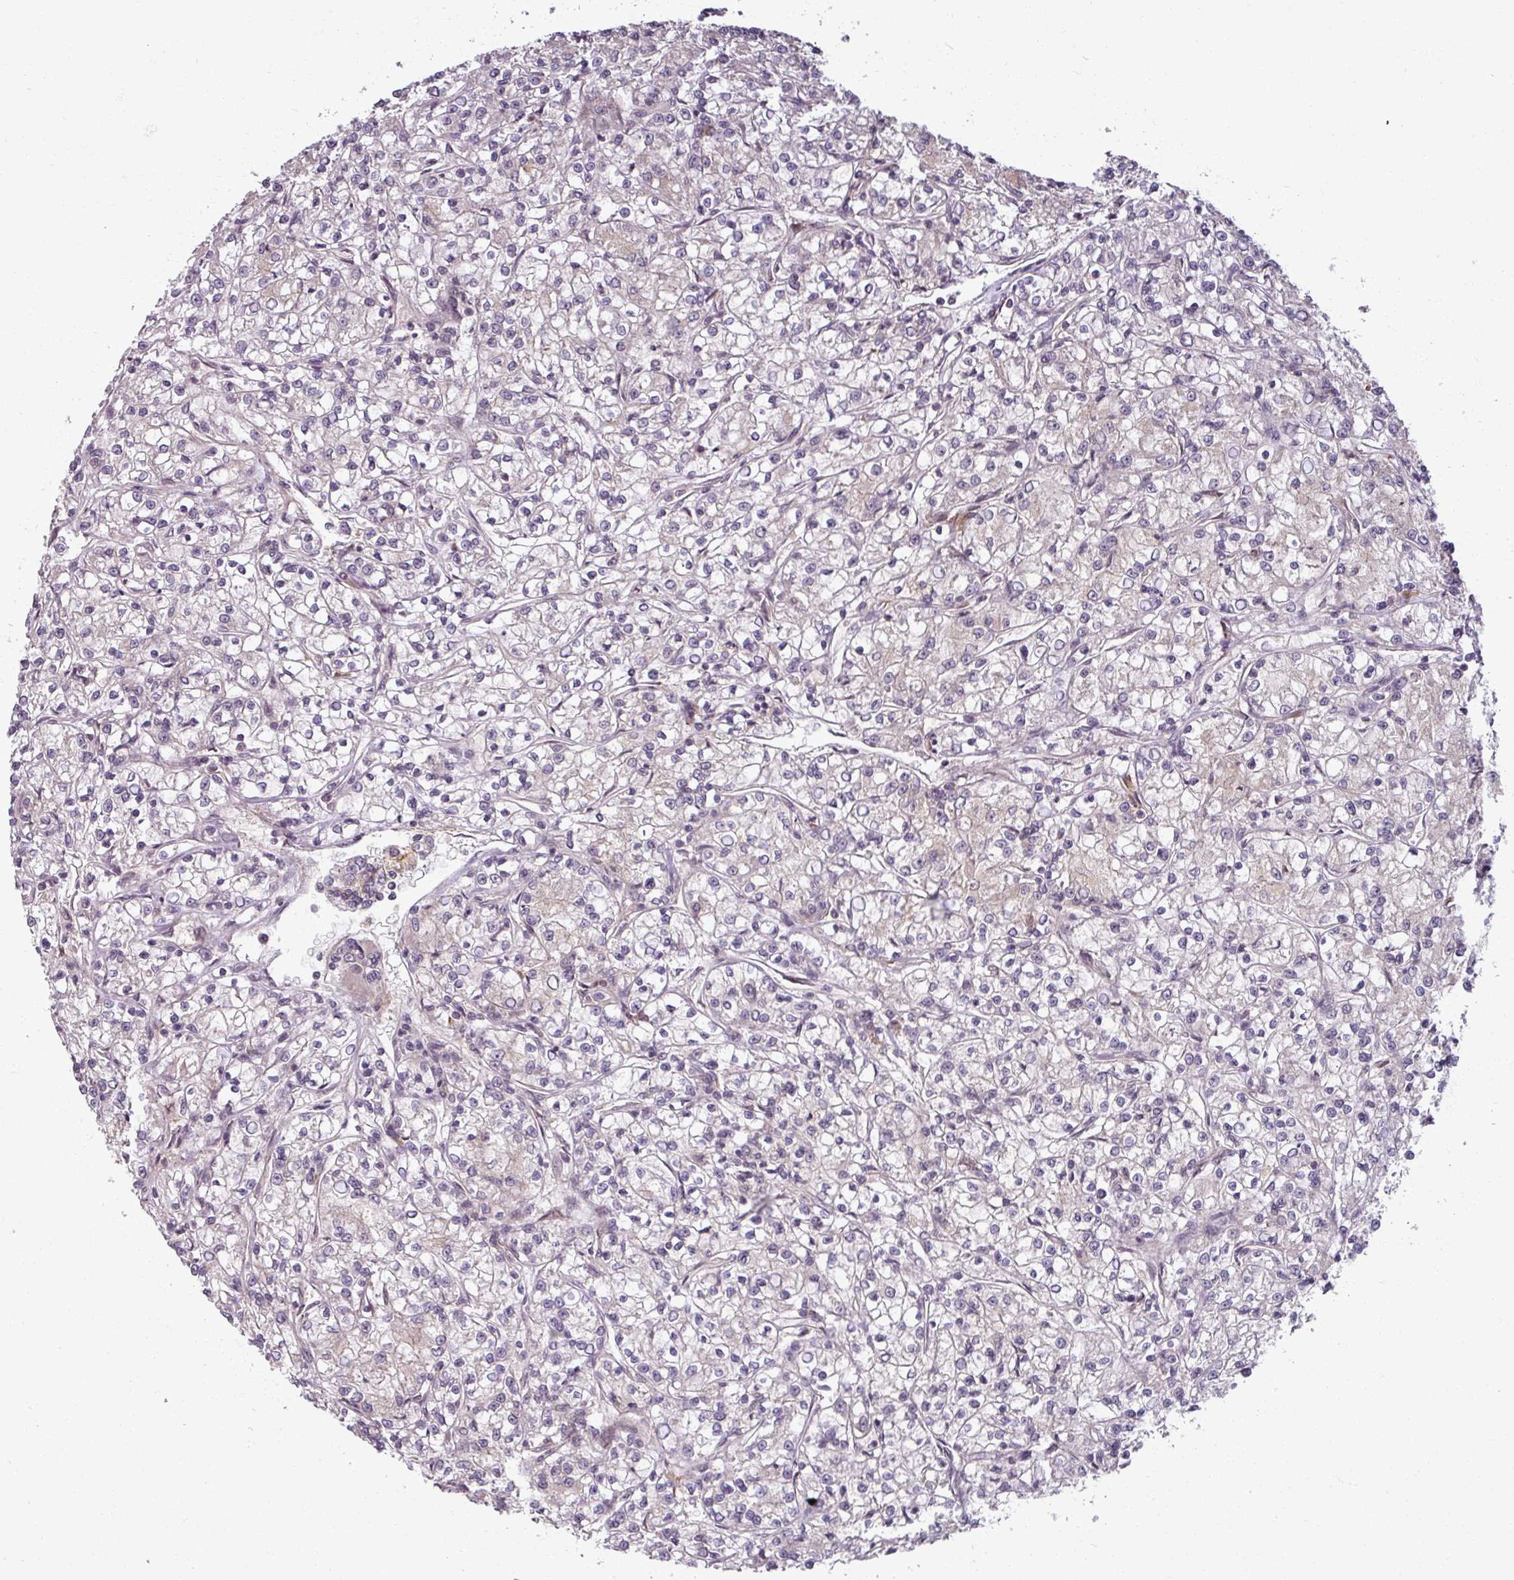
{"staining": {"intensity": "negative", "quantity": "none", "location": "none"}, "tissue": "renal cancer", "cell_type": "Tumor cells", "image_type": "cancer", "snomed": [{"axis": "morphology", "description": "Adenocarcinoma, NOS"}, {"axis": "topography", "description": "Kidney"}], "caption": "Tumor cells are negative for brown protein staining in adenocarcinoma (renal).", "gene": "POLR2G", "patient": {"sex": "female", "age": 59}}